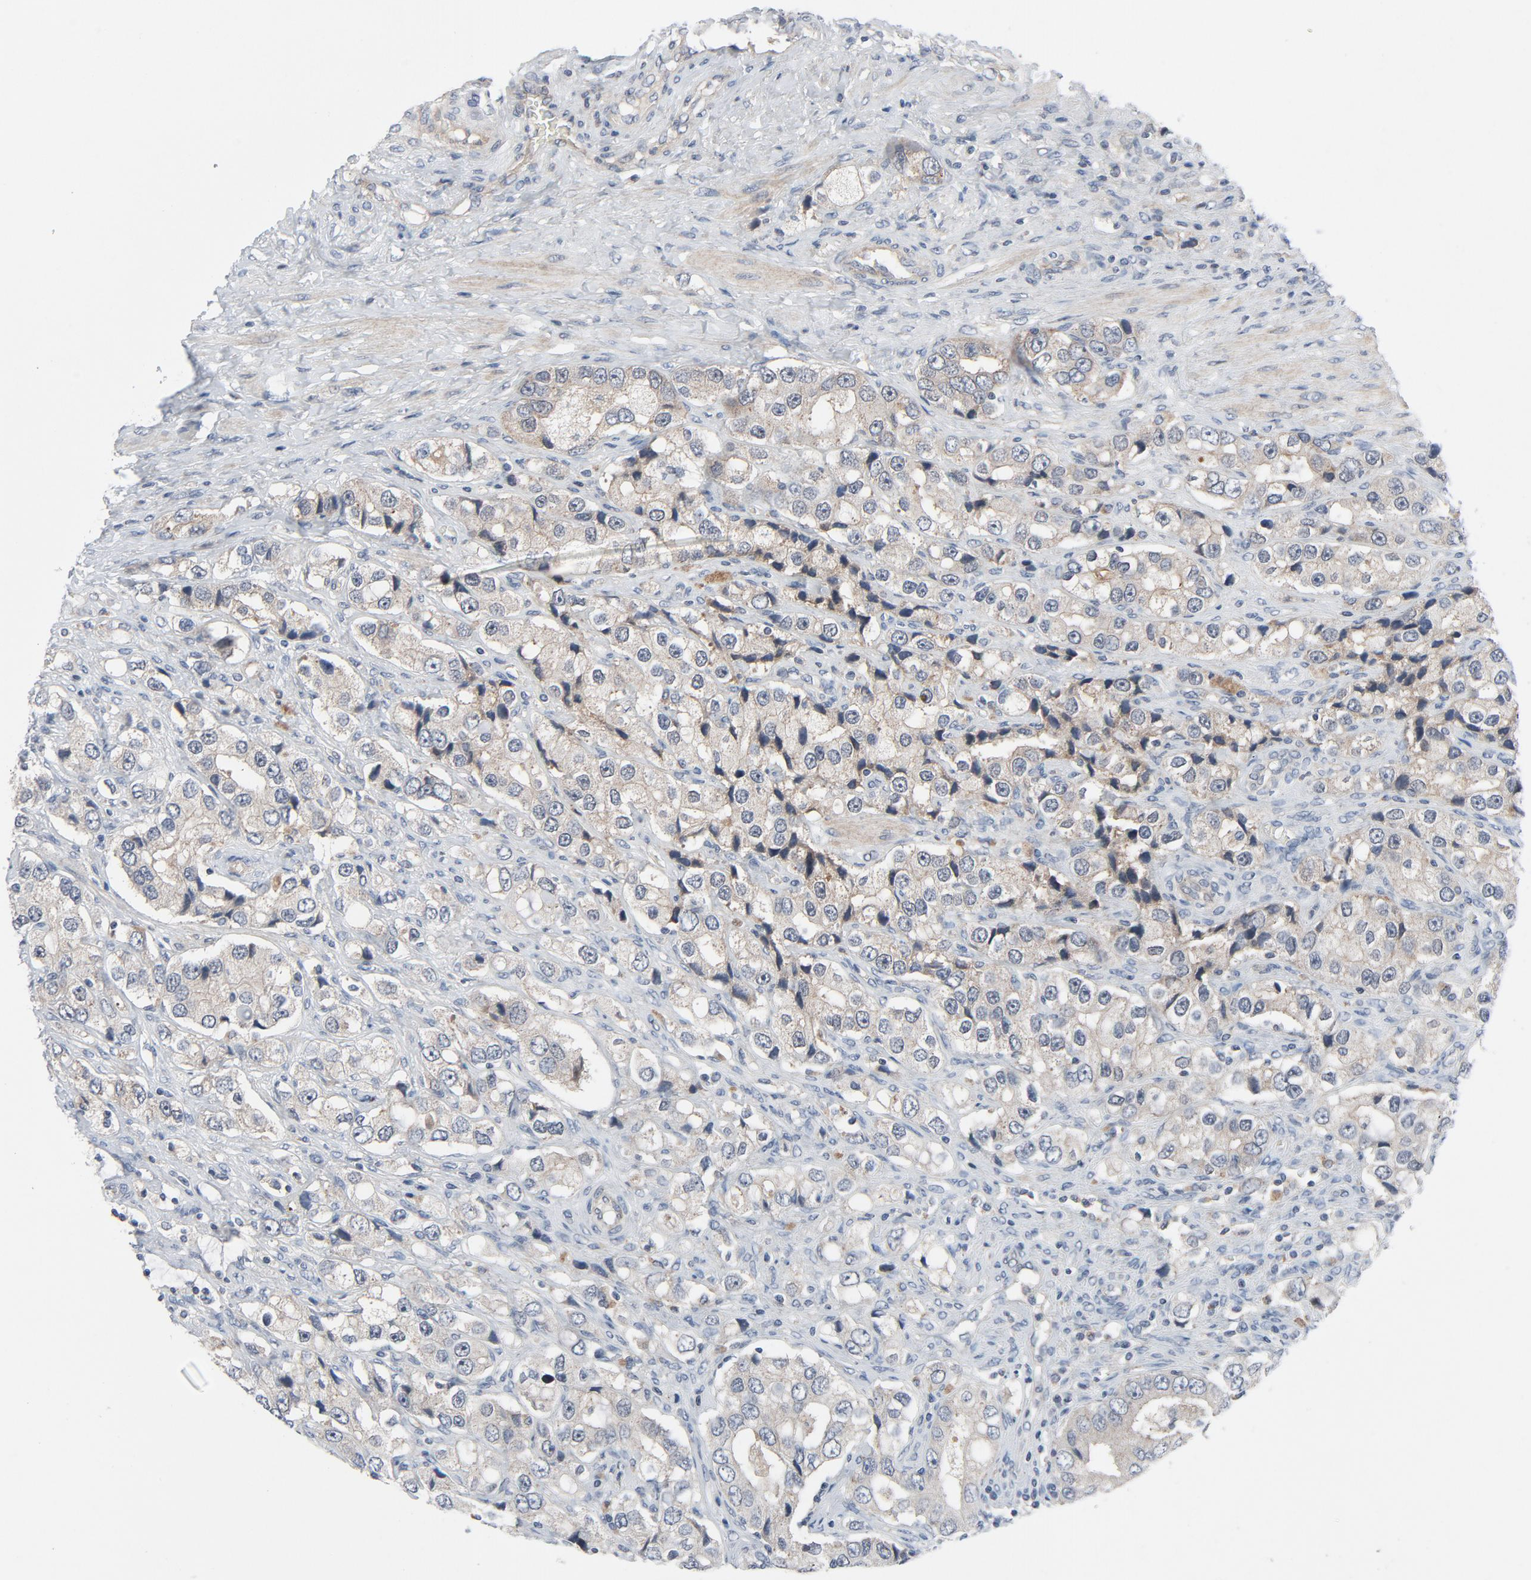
{"staining": {"intensity": "weak", "quantity": ">75%", "location": "cytoplasmic/membranous"}, "tissue": "prostate cancer", "cell_type": "Tumor cells", "image_type": "cancer", "snomed": [{"axis": "morphology", "description": "Adenocarcinoma, High grade"}, {"axis": "topography", "description": "Prostate"}], "caption": "Immunohistochemistry (IHC) of human prostate cancer exhibits low levels of weak cytoplasmic/membranous expression in about >75% of tumor cells. The protein is stained brown, and the nuclei are stained in blue (DAB (3,3'-diaminobenzidine) IHC with brightfield microscopy, high magnification).", "gene": "TSG101", "patient": {"sex": "male", "age": 63}}